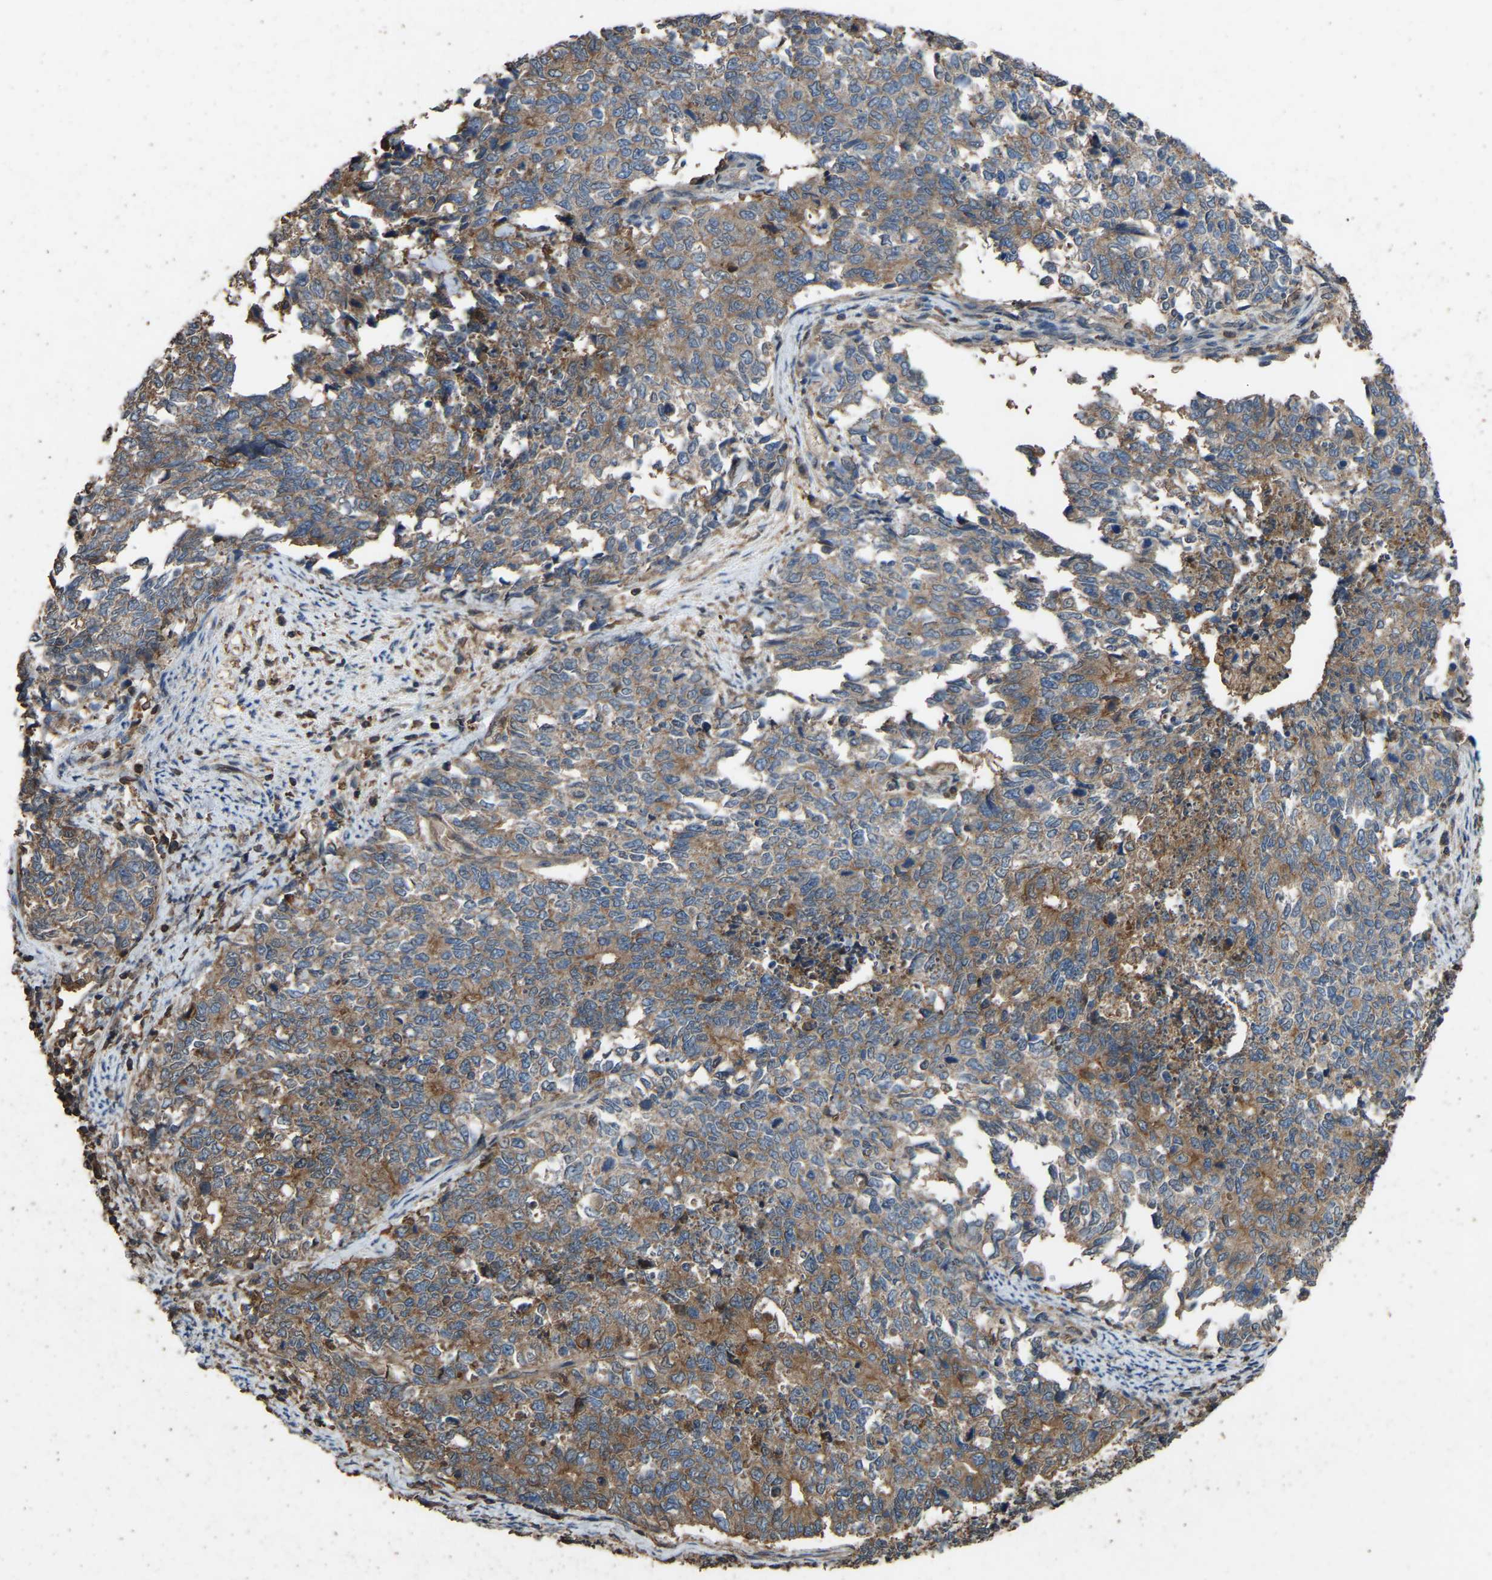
{"staining": {"intensity": "weak", "quantity": ">75%", "location": "cytoplasmic/membranous"}, "tissue": "cervical cancer", "cell_type": "Tumor cells", "image_type": "cancer", "snomed": [{"axis": "morphology", "description": "Squamous cell carcinoma, NOS"}, {"axis": "topography", "description": "Cervix"}], "caption": "Protein staining of cervical cancer tissue displays weak cytoplasmic/membranous staining in approximately >75% of tumor cells.", "gene": "FHIT", "patient": {"sex": "female", "age": 63}}